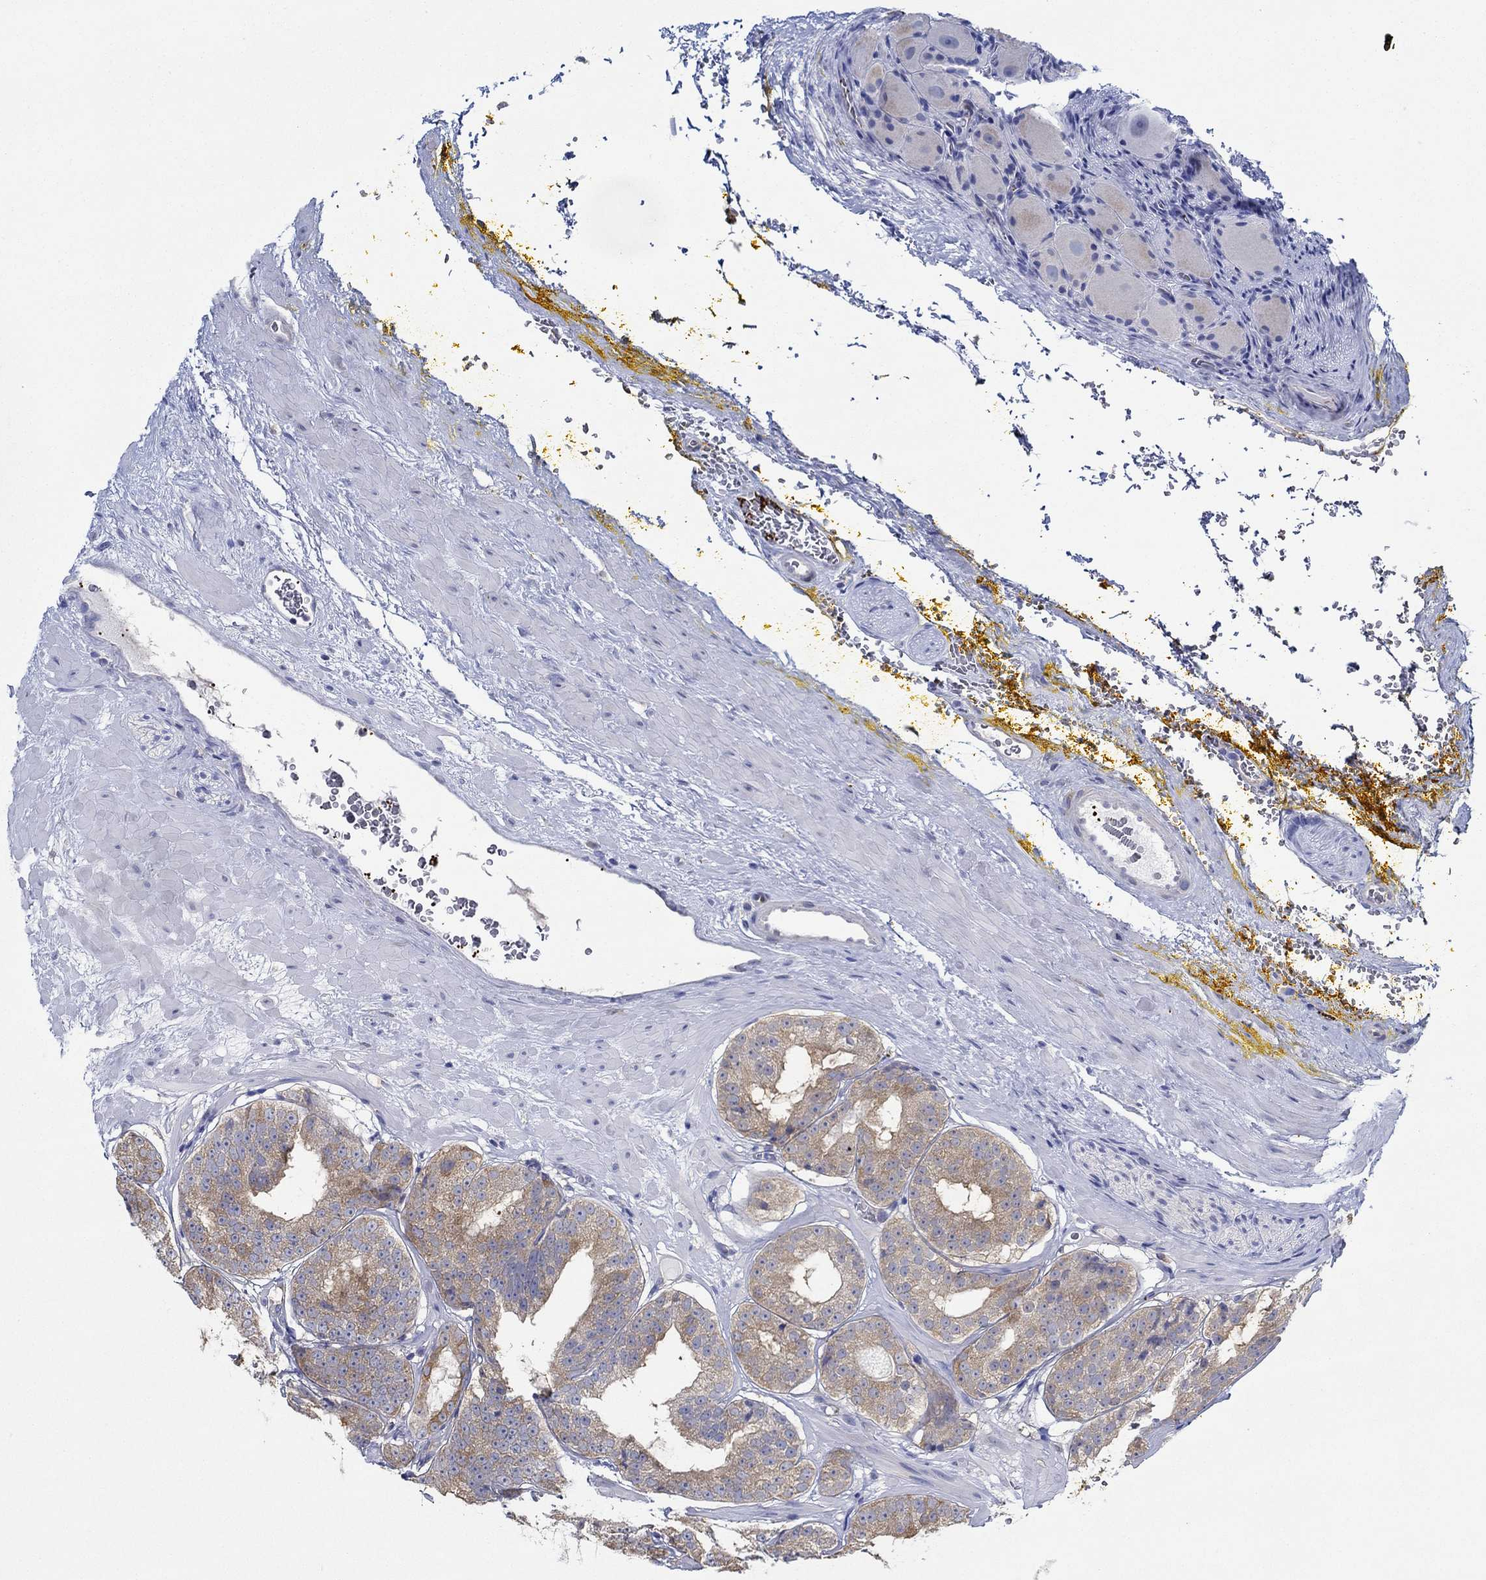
{"staining": {"intensity": "moderate", "quantity": "<25%", "location": "cytoplasmic/membranous"}, "tissue": "prostate cancer", "cell_type": "Tumor cells", "image_type": "cancer", "snomed": [{"axis": "morphology", "description": "Adenocarcinoma, Low grade"}, {"axis": "topography", "description": "Prostate"}], "caption": "Immunohistochemistry (IHC) histopathology image of neoplastic tissue: human prostate cancer (low-grade adenocarcinoma) stained using immunohistochemistry (IHC) demonstrates low levels of moderate protein expression localized specifically in the cytoplasmic/membranous of tumor cells, appearing as a cytoplasmic/membranous brown color.", "gene": "SLC27A3", "patient": {"sex": "male", "age": 60}}